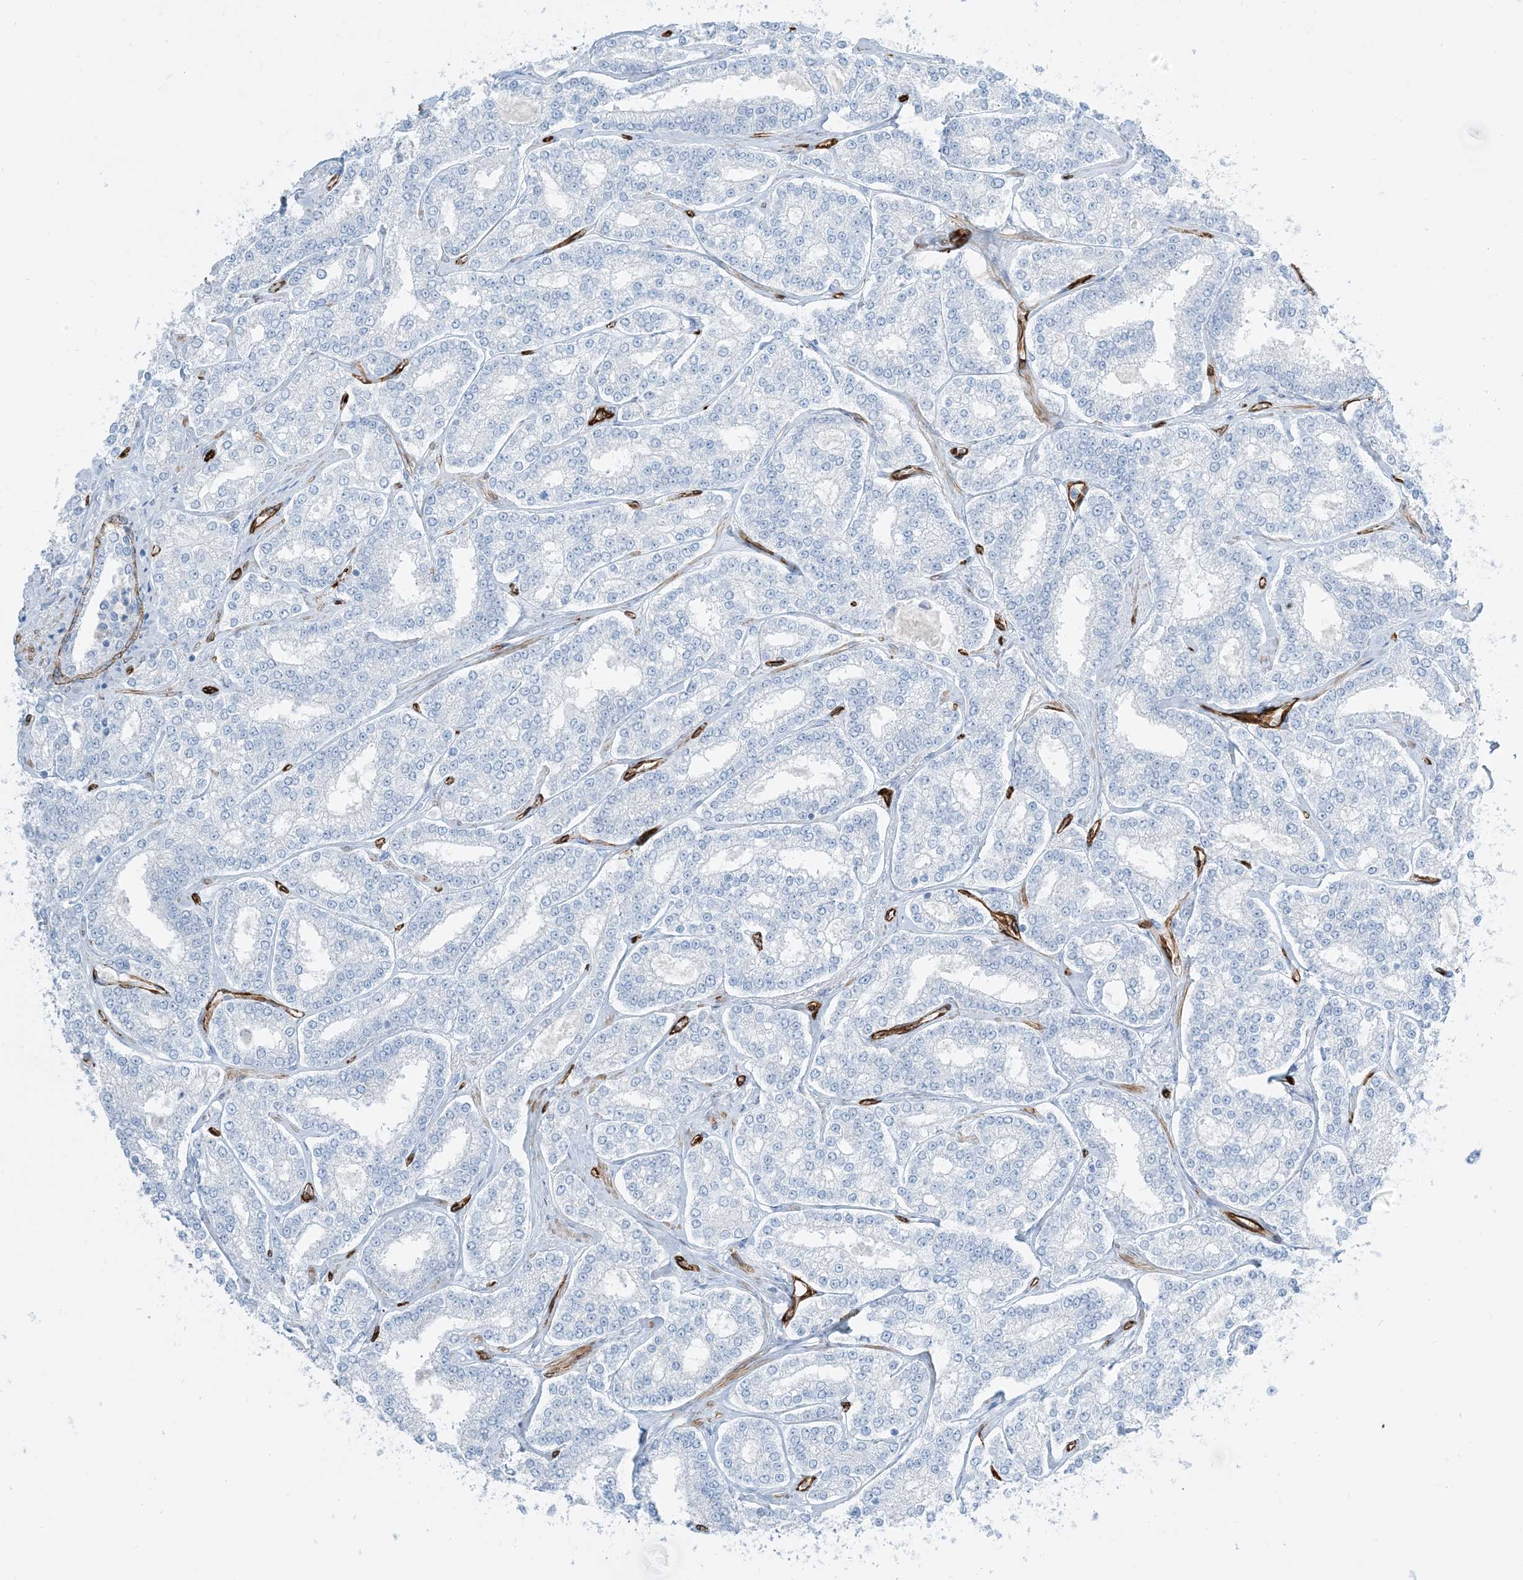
{"staining": {"intensity": "negative", "quantity": "none", "location": "none"}, "tissue": "prostate cancer", "cell_type": "Tumor cells", "image_type": "cancer", "snomed": [{"axis": "morphology", "description": "Normal tissue, NOS"}, {"axis": "morphology", "description": "Adenocarcinoma, High grade"}, {"axis": "topography", "description": "Prostate"}], "caption": "A high-resolution photomicrograph shows immunohistochemistry (IHC) staining of adenocarcinoma (high-grade) (prostate), which shows no significant staining in tumor cells.", "gene": "EPS8L3", "patient": {"sex": "male", "age": 83}}